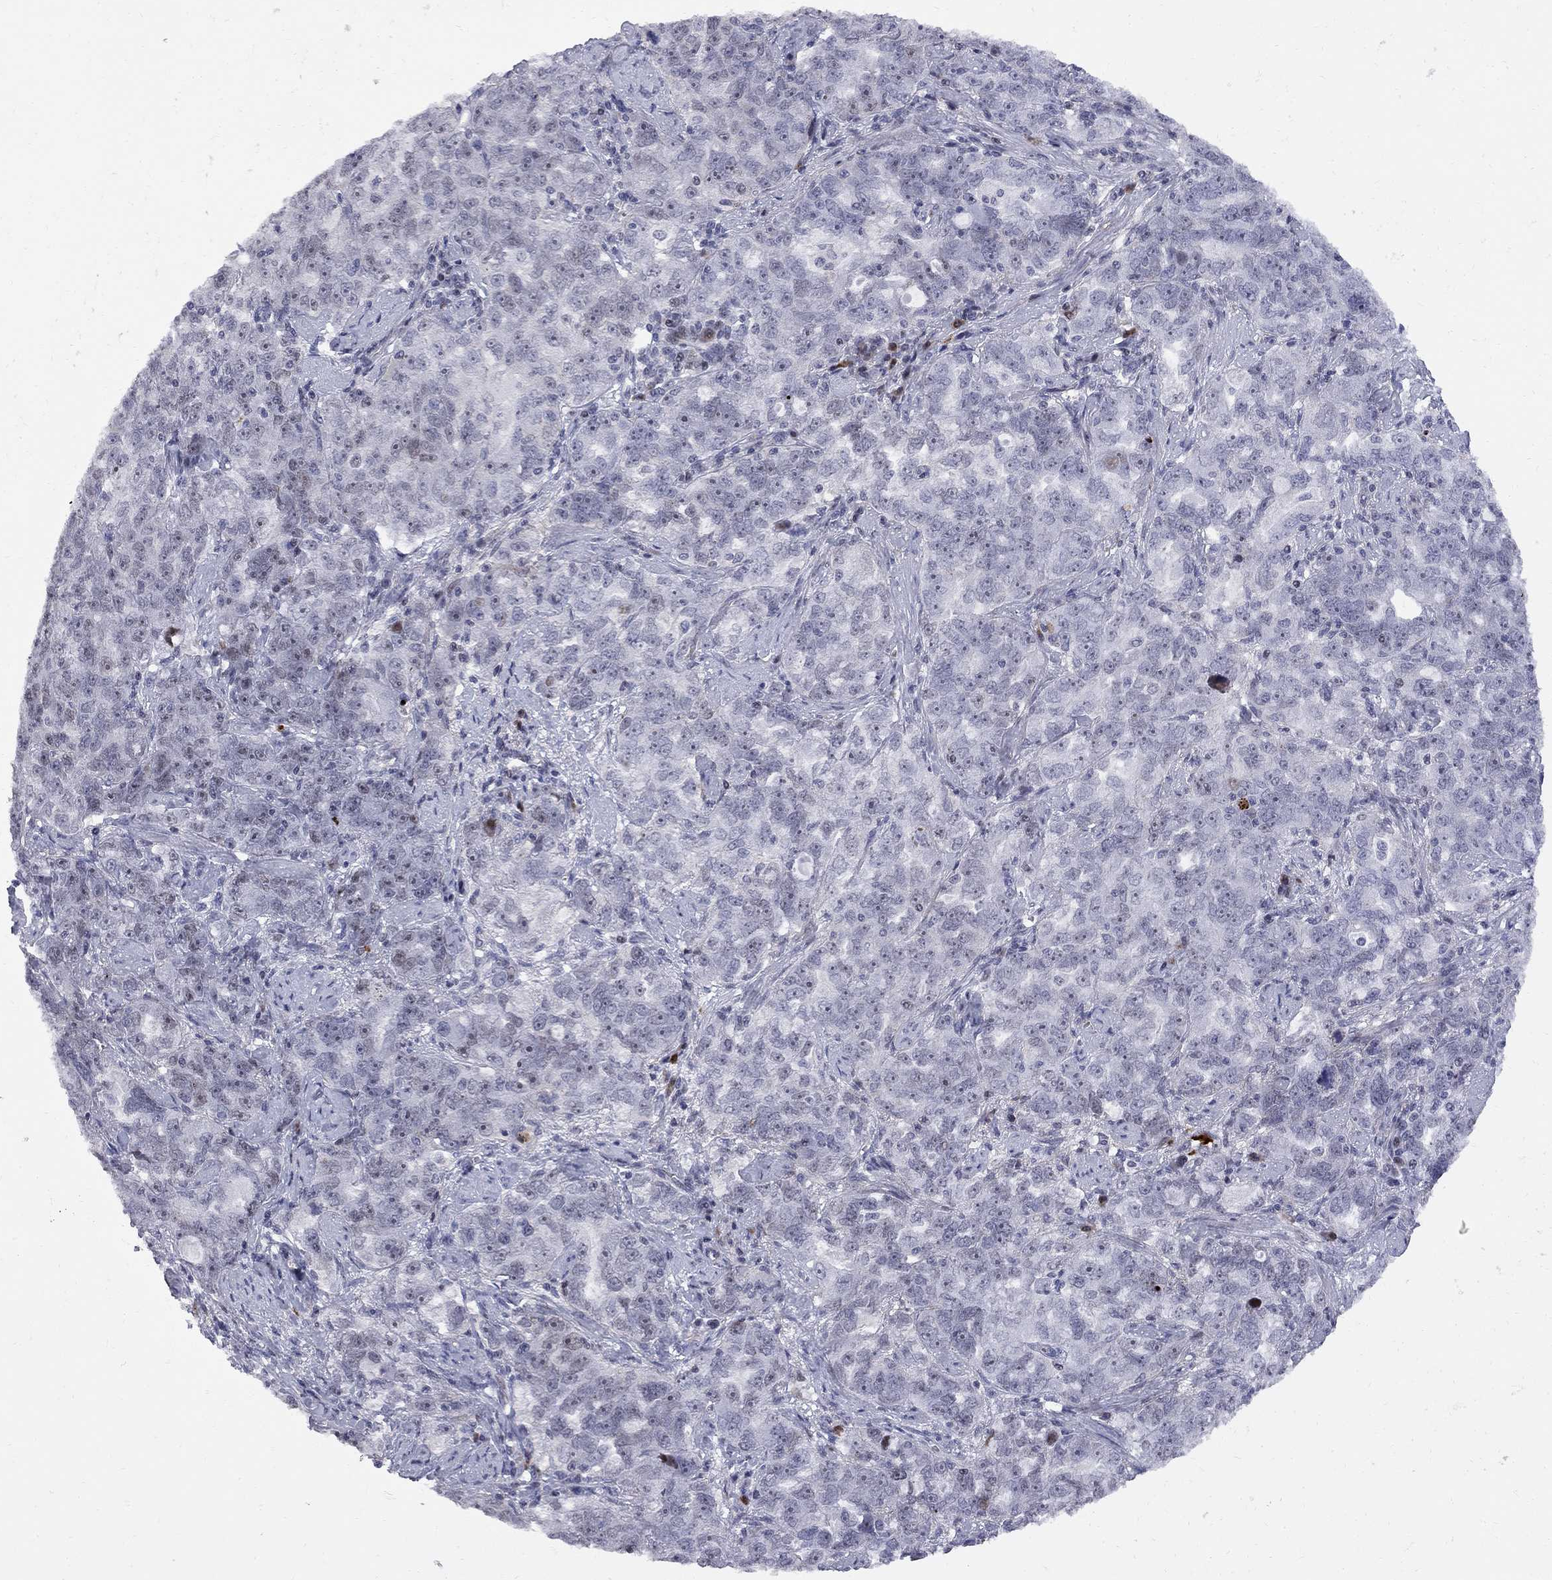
{"staining": {"intensity": "negative", "quantity": "none", "location": "none"}, "tissue": "ovarian cancer", "cell_type": "Tumor cells", "image_type": "cancer", "snomed": [{"axis": "morphology", "description": "Cystadenocarcinoma, serous, NOS"}, {"axis": "topography", "description": "Ovary"}], "caption": "Tumor cells are negative for protein expression in human serous cystadenocarcinoma (ovarian).", "gene": "DHX33", "patient": {"sex": "female", "age": 51}}